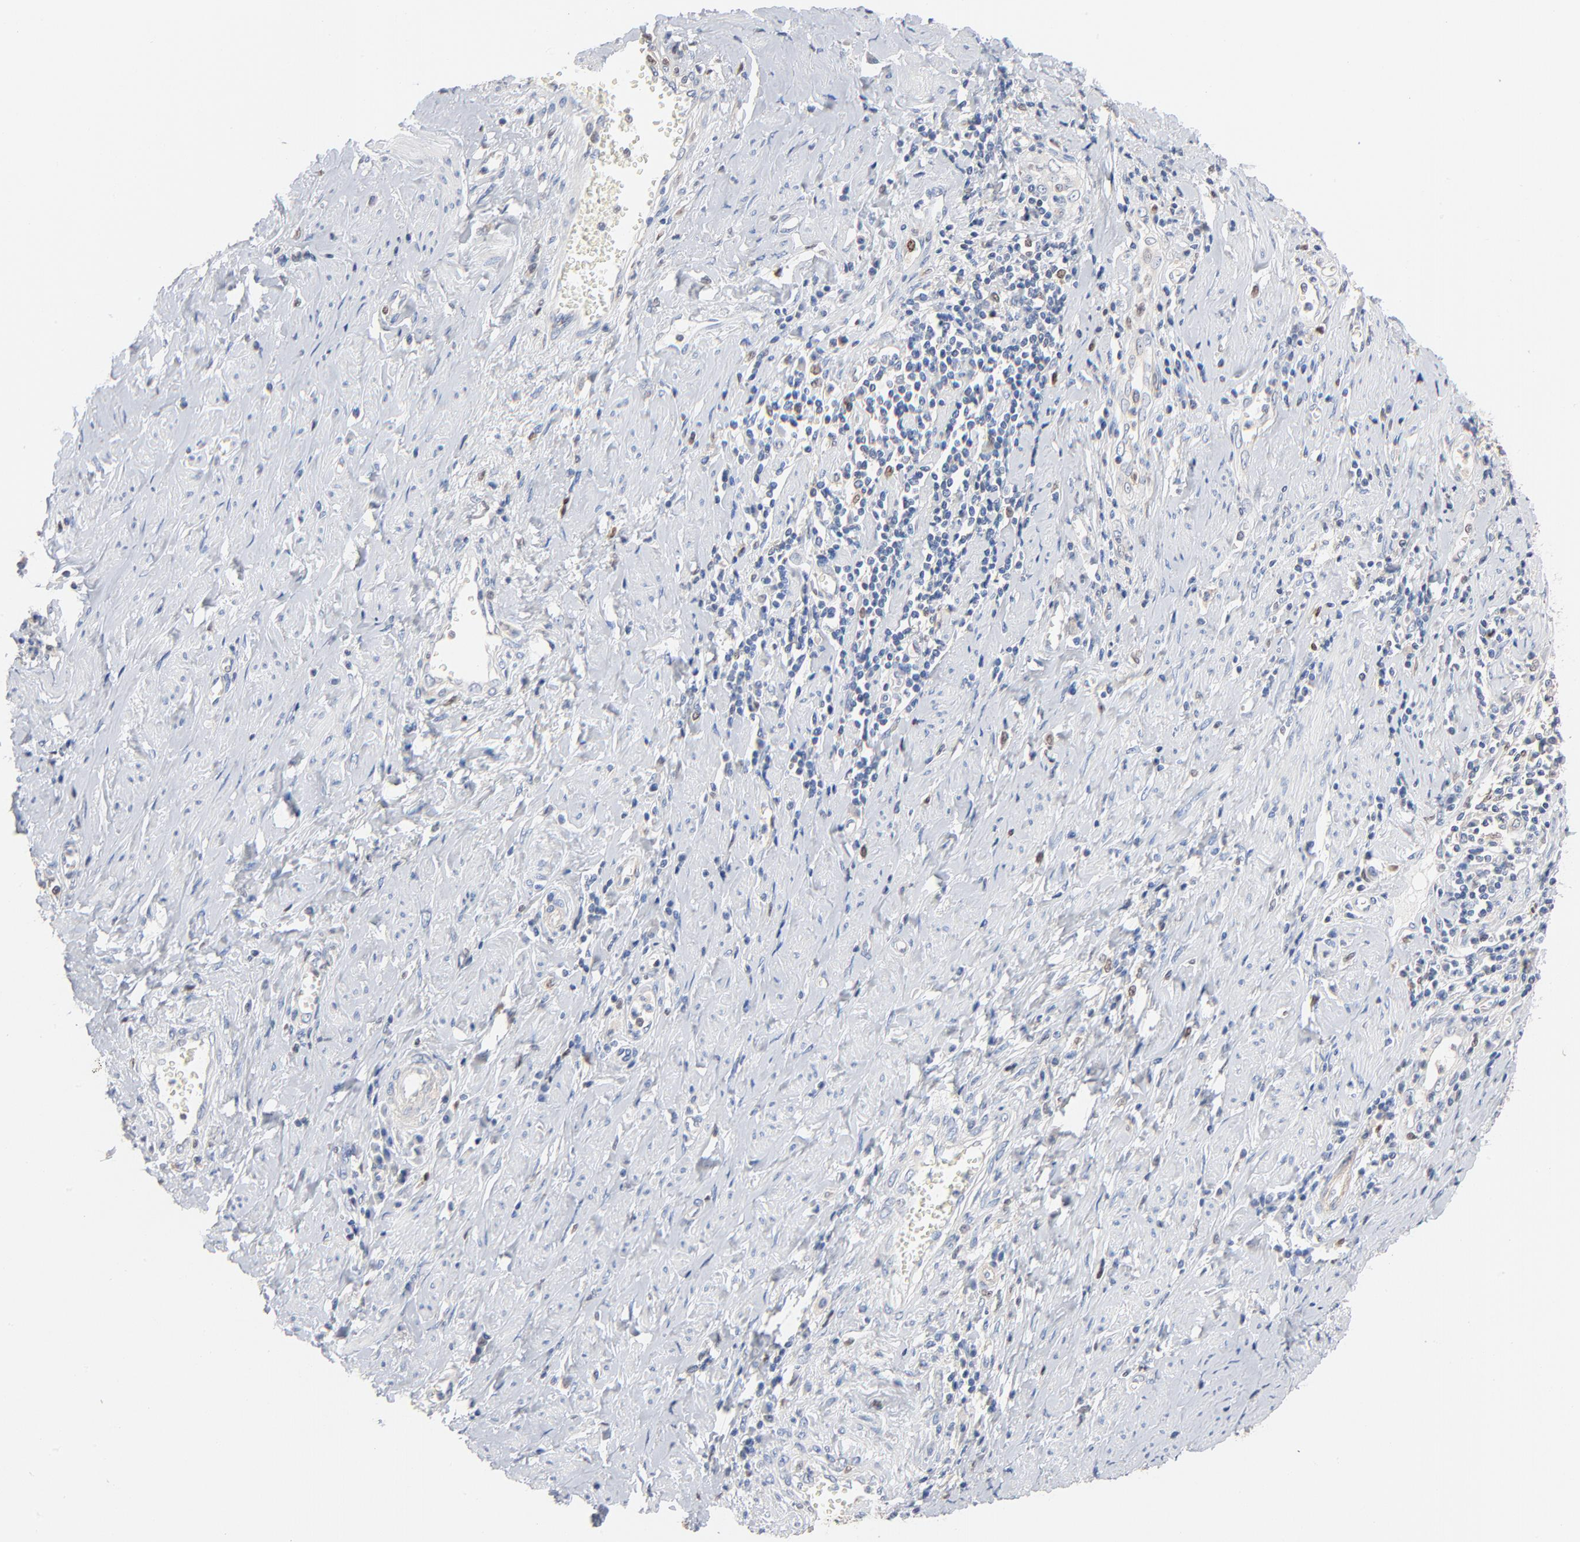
{"staining": {"intensity": "negative", "quantity": "none", "location": "none"}, "tissue": "cervical cancer", "cell_type": "Tumor cells", "image_type": "cancer", "snomed": [{"axis": "morphology", "description": "Squamous cell carcinoma, NOS"}, {"axis": "topography", "description": "Cervix"}], "caption": "Immunohistochemistry of cervical cancer demonstrates no expression in tumor cells.", "gene": "ARHGEF6", "patient": {"sex": "female", "age": 53}}